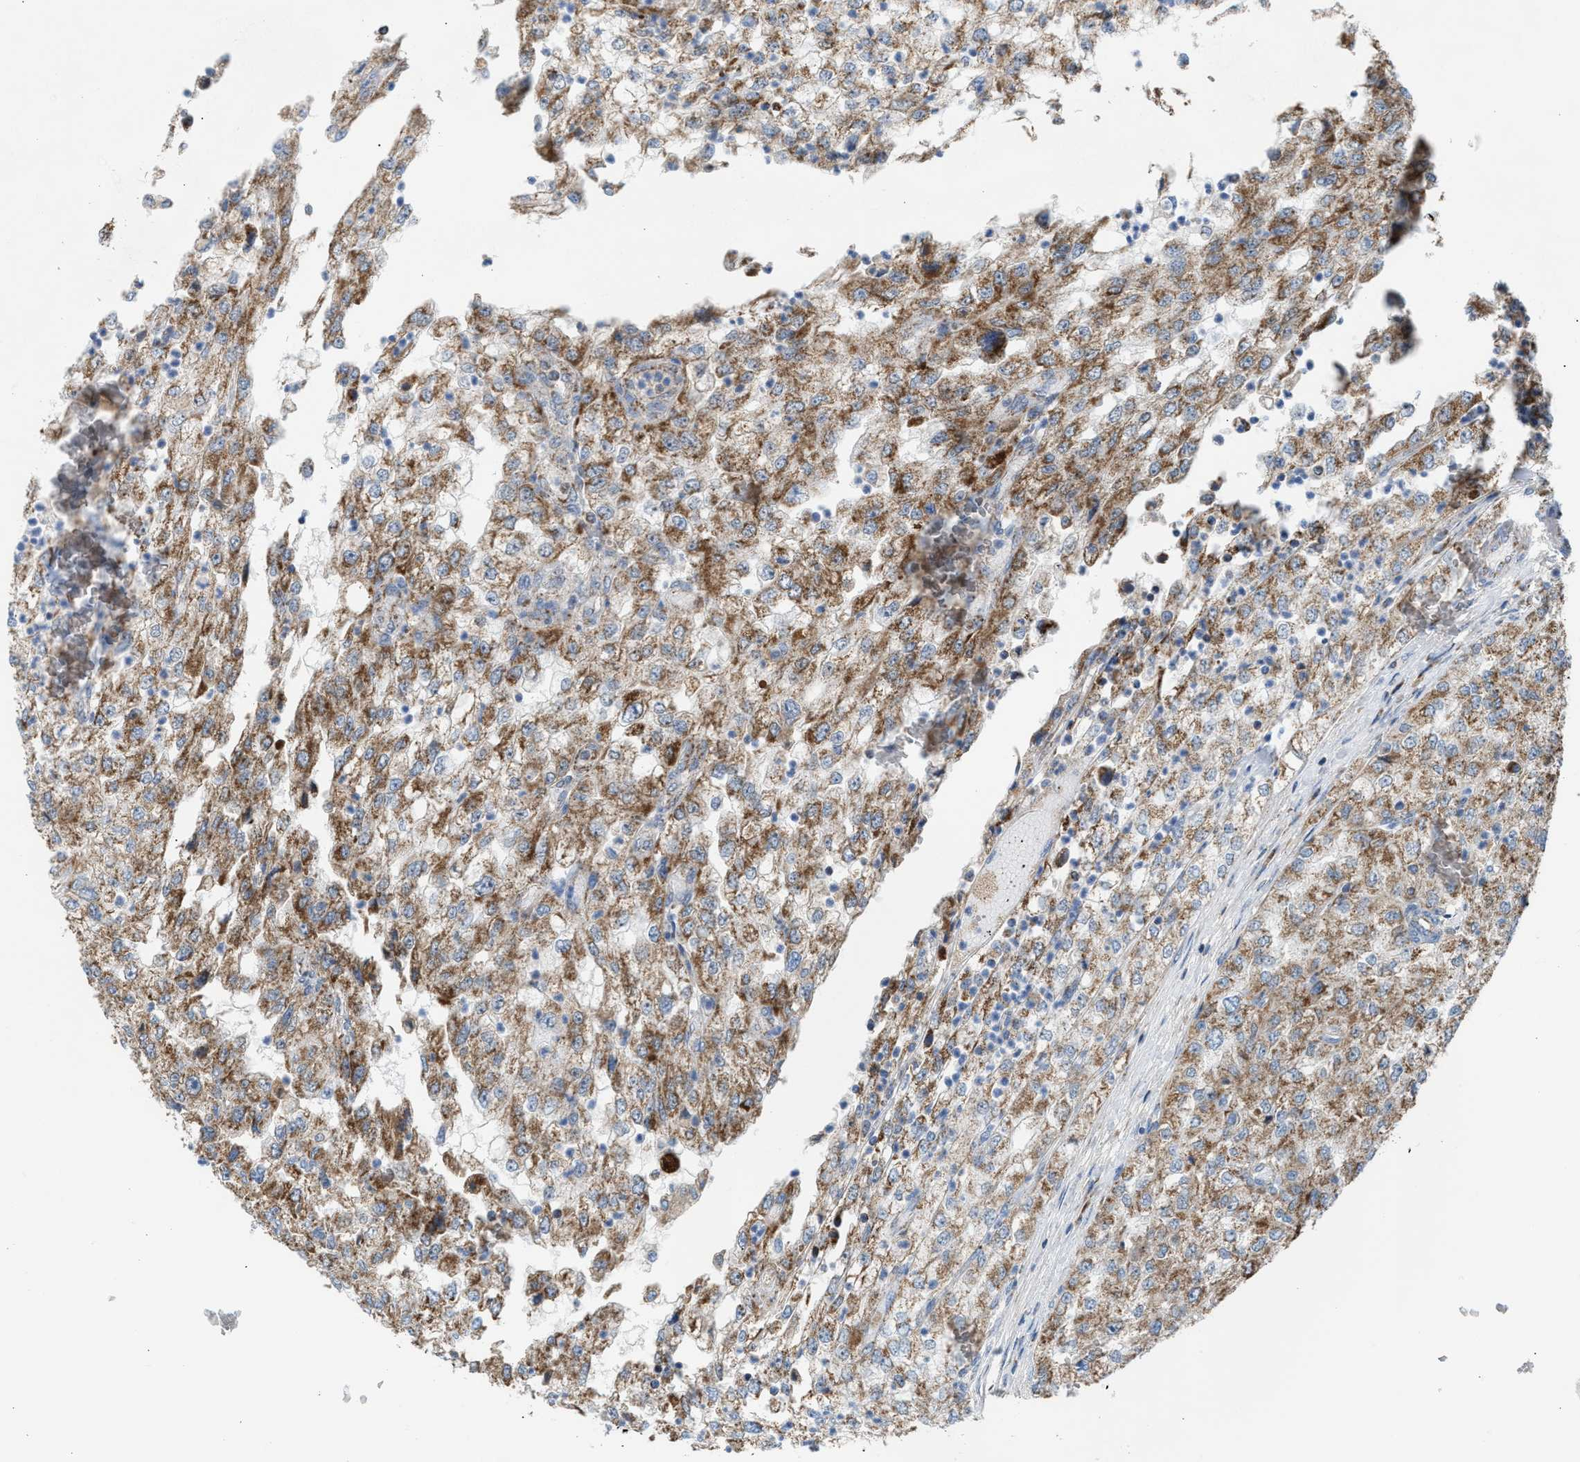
{"staining": {"intensity": "moderate", "quantity": ">75%", "location": "cytoplasmic/membranous"}, "tissue": "renal cancer", "cell_type": "Tumor cells", "image_type": "cancer", "snomed": [{"axis": "morphology", "description": "Adenocarcinoma, NOS"}, {"axis": "topography", "description": "Kidney"}], "caption": "Tumor cells exhibit medium levels of moderate cytoplasmic/membranous staining in approximately >75% of cells in adenocarcinoma (renal).", "gene": "PMPCA", "patient": {"sex": "female", "age": 54}}